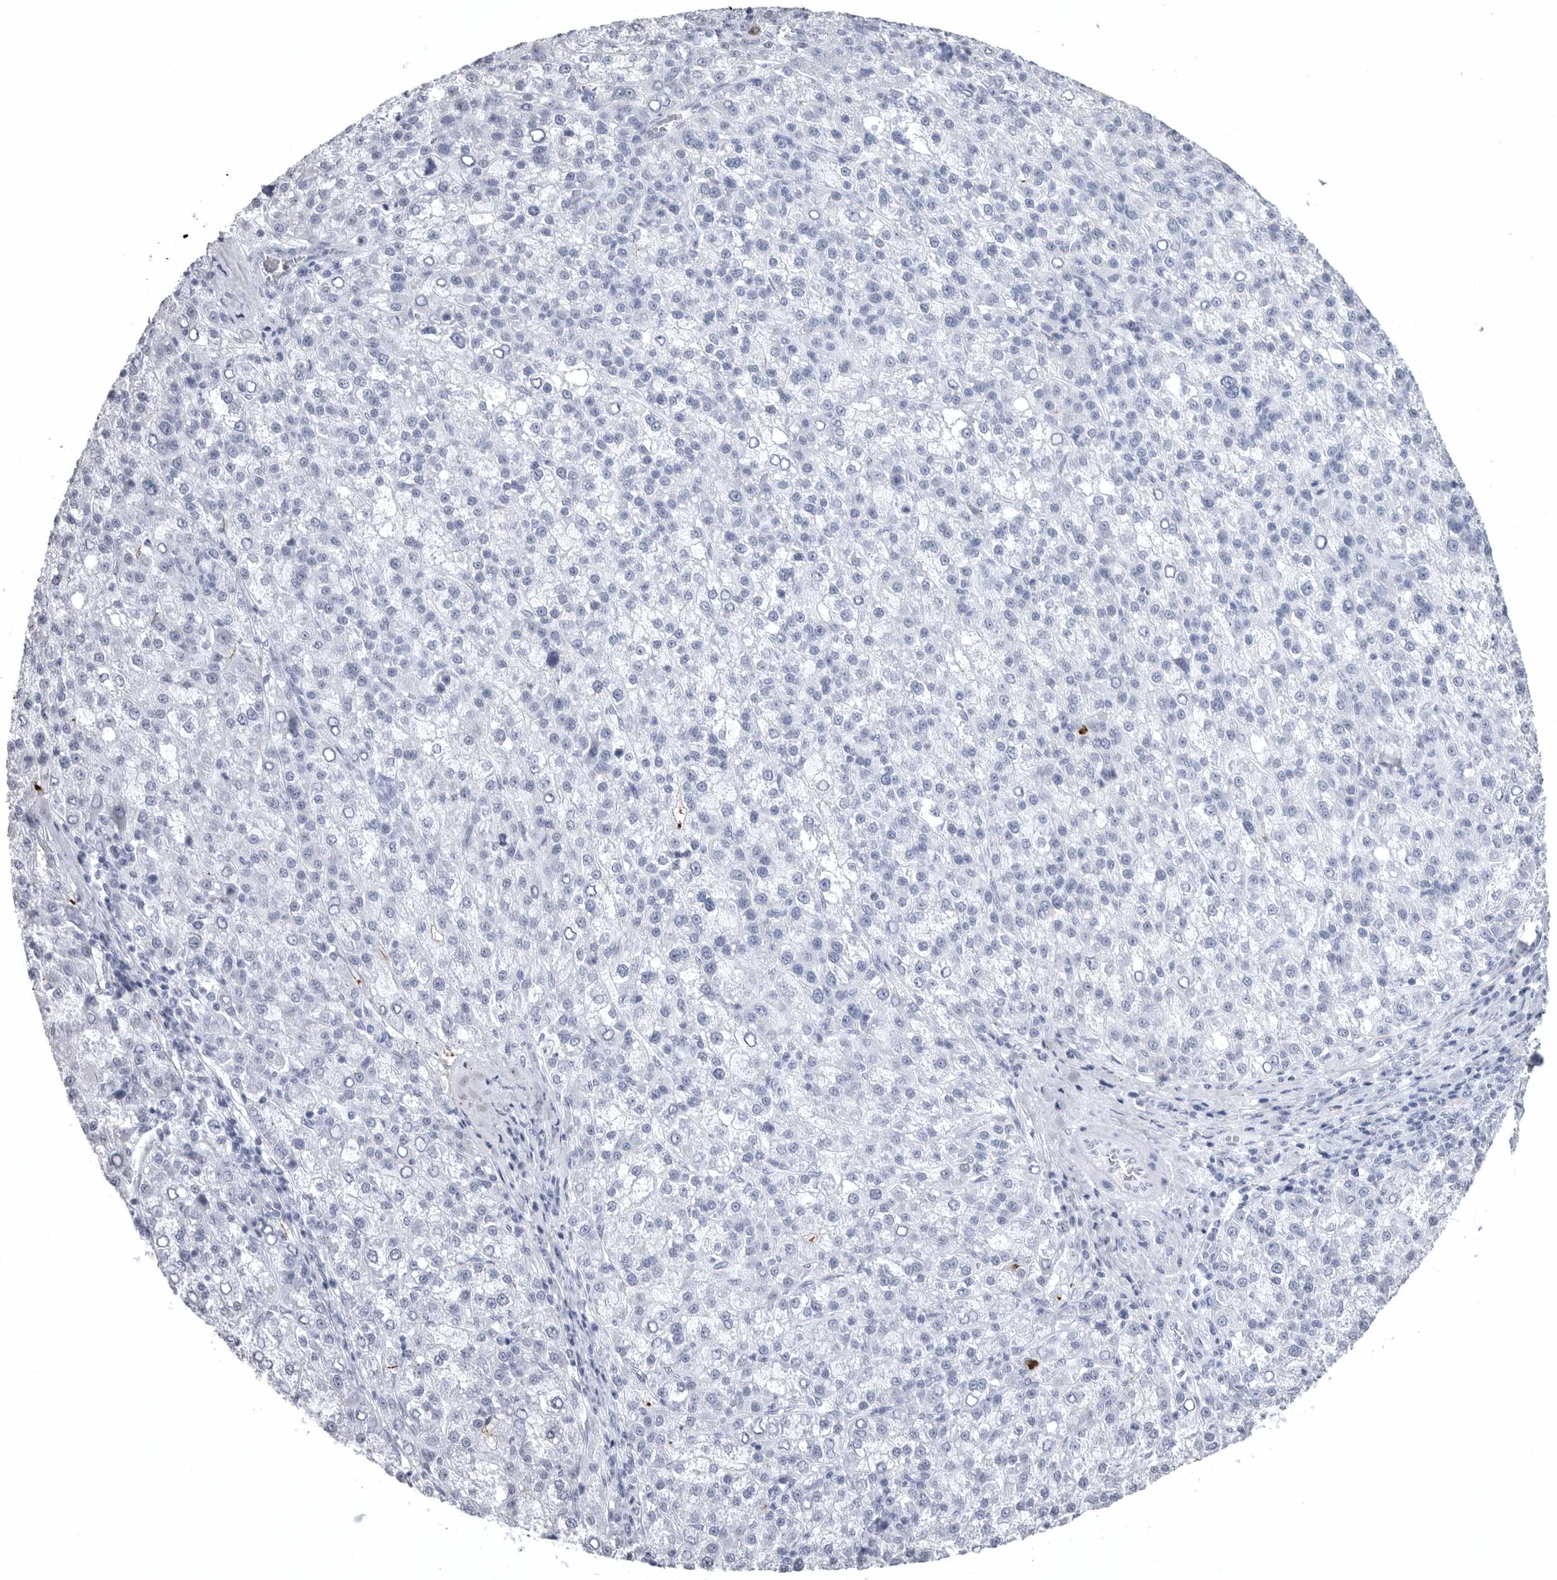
{"staining": {"intensity": "negative", "quantity": "none", "location": "none"}, "tissue": "liver cancer", "cell_type": "Tumor cells", "image_type": "cancer", "snomed": [{"axis": "morphology", "description": "Carcinoma, Hepatocellular, NOS"}, {"axis": "topography", "description": "Liver"}], "caption": "An immunohistochemistry photomicrograph of liver cancer (hepatocellular carcinoma) is shown. There is no staining in tumor cells of liver cancer (hepatocellular carcinoma).", "gene": "COL26A1", "patient": {"sex": "female", "age": 58}}